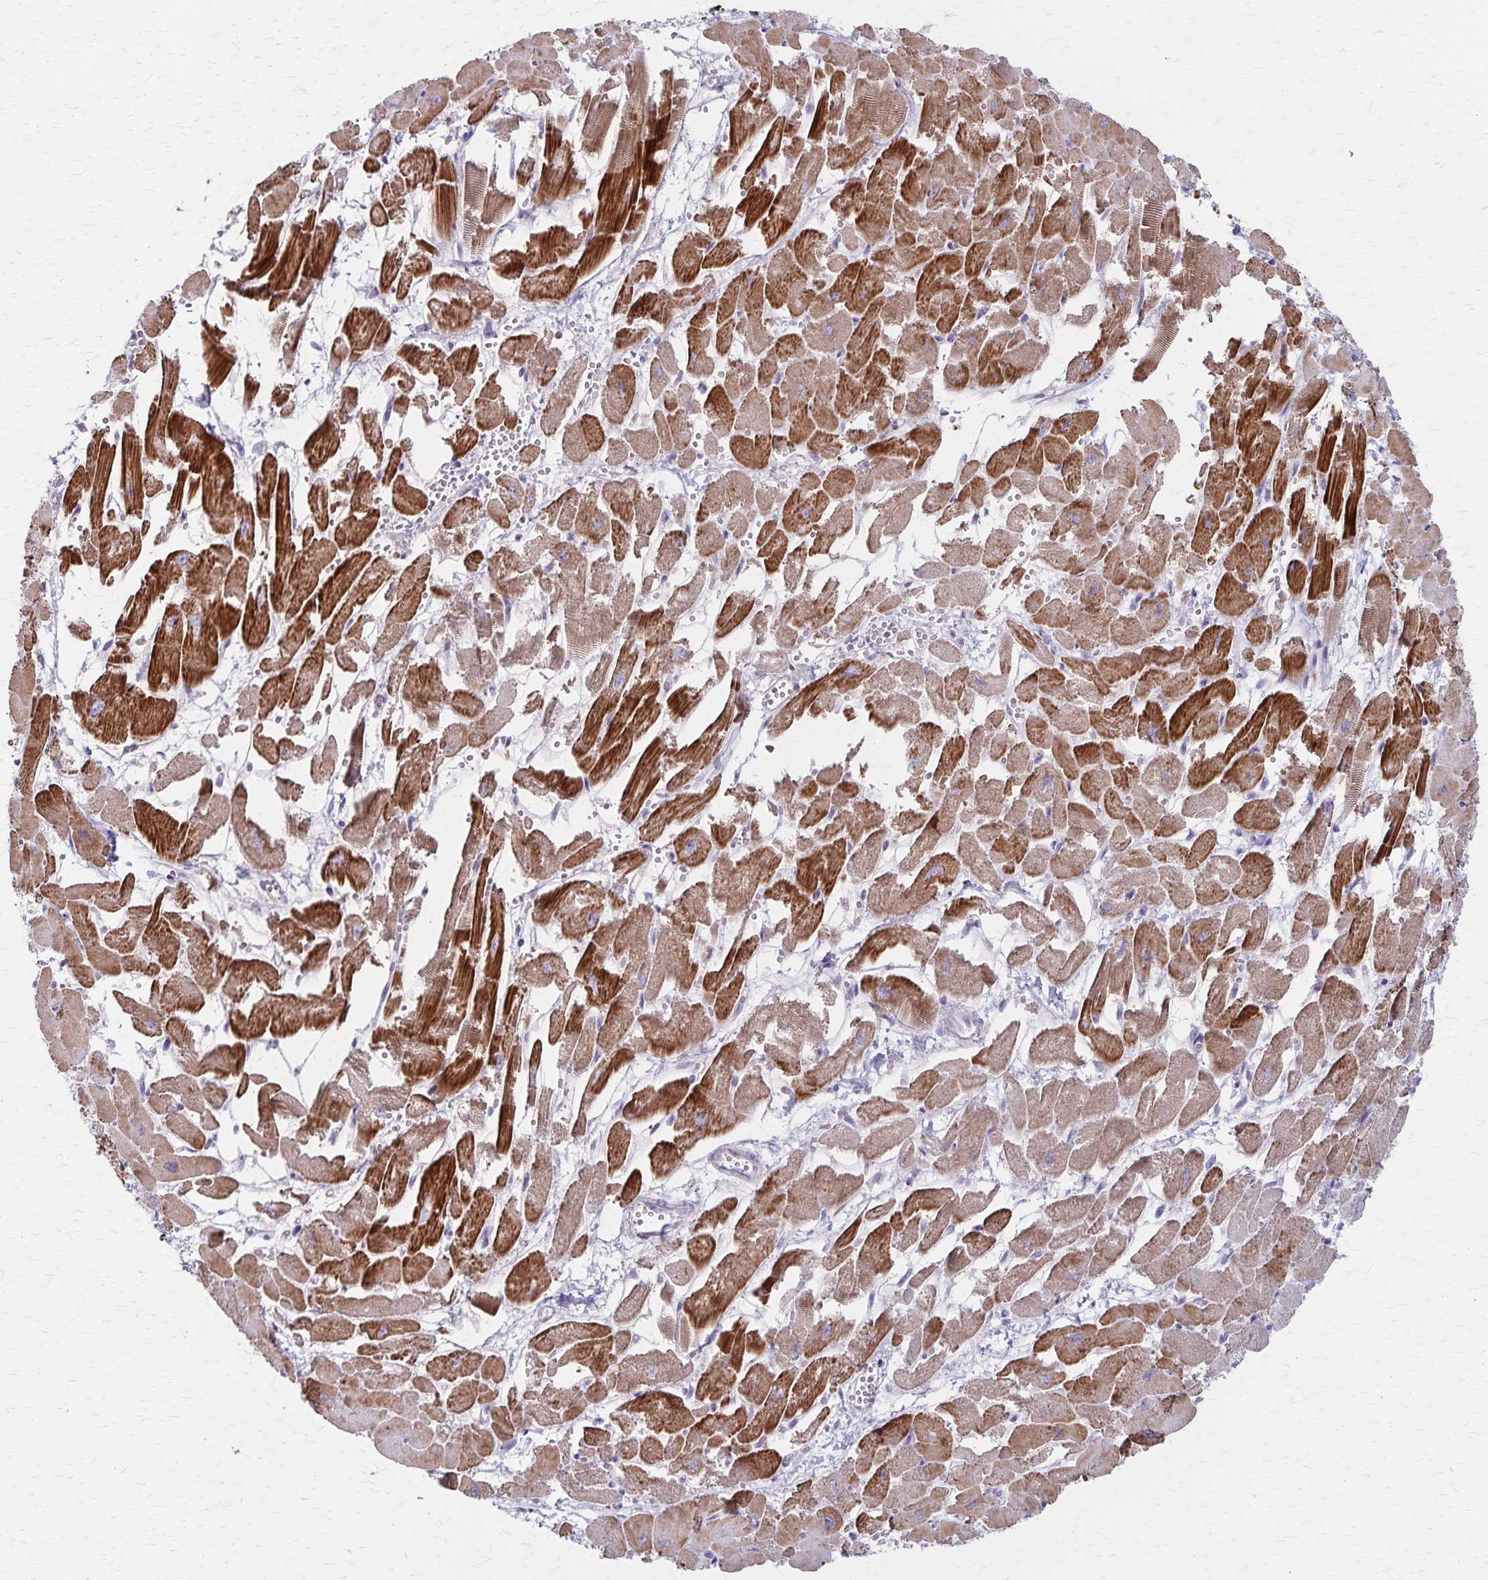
{"staining": {"intensity": "strong", "quantity": "25%-75%", "location": "cytoplasmic/membranous"}, "tissue": "heart muscle", "cell_type": "Cardiomyocytes", "image_type": "normal", "snomed": [{"axis": "morphology", "description": "Normal tissue, NOS"}, {"axis": "topography", "description": "Heart"}], "caption": "Protein staining displays strong cytoplasmic/membranous expression in approximately 25%-75% of cardiomyocytes in benign heart muscle.", "gene": "RASL10B", "patient": {"sex": "female", "age": 52}}